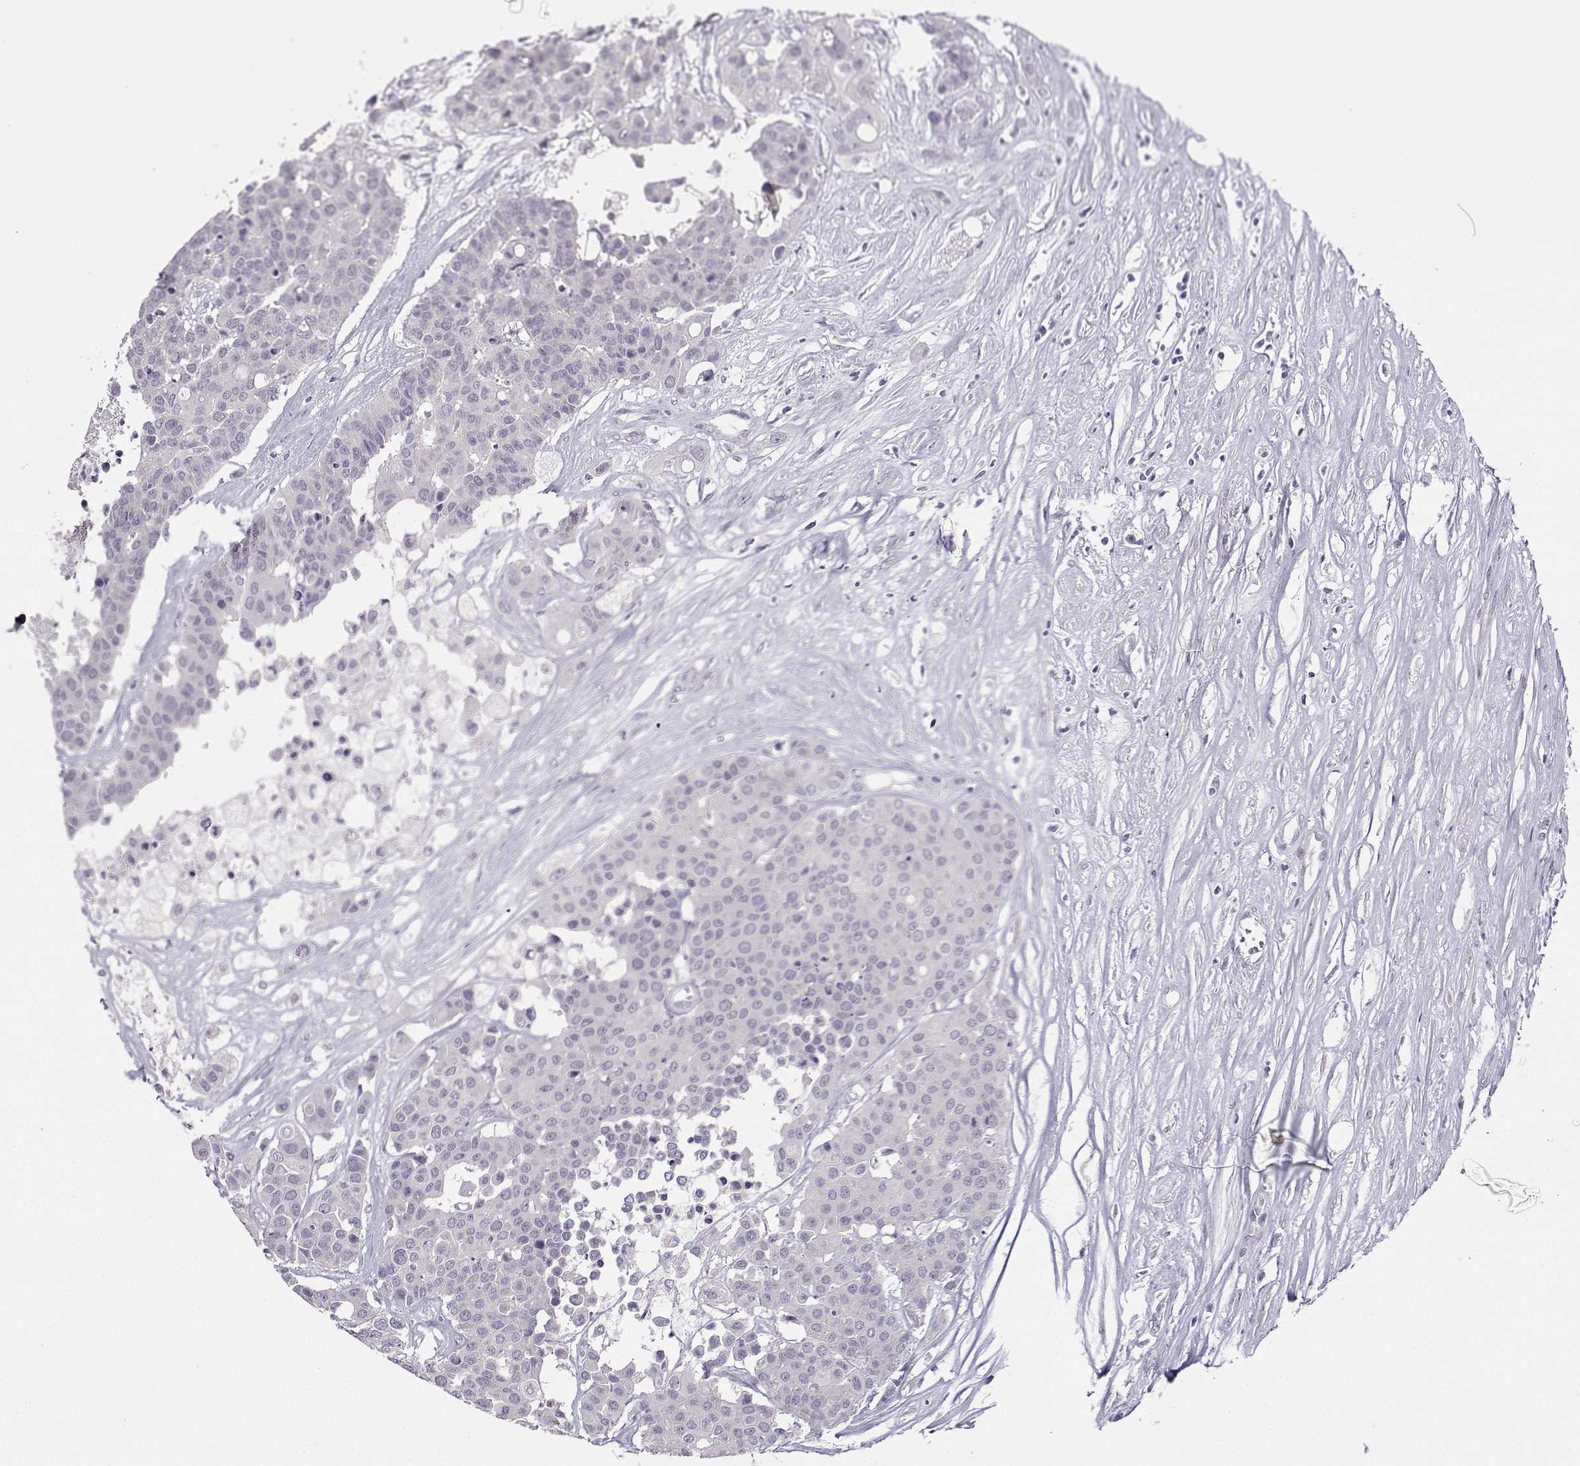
{"staining": {"intensity": "negative", "quantity": "none", "location": "none"}, "tissue": "carcinoid", "cell_type": "Tumor cells", "image_type": "cancer", "snomed": [{"axis": "morphology", "description": "Carcinoid, malignant, NOS"}, {"axis": "topography", "description": "Colon"}], "caption": "IHC of human carcinoid demonstrates no positivity in tumor cells.", "gene": "DDX20", "patient": {"sex": "male", "age": 81}}